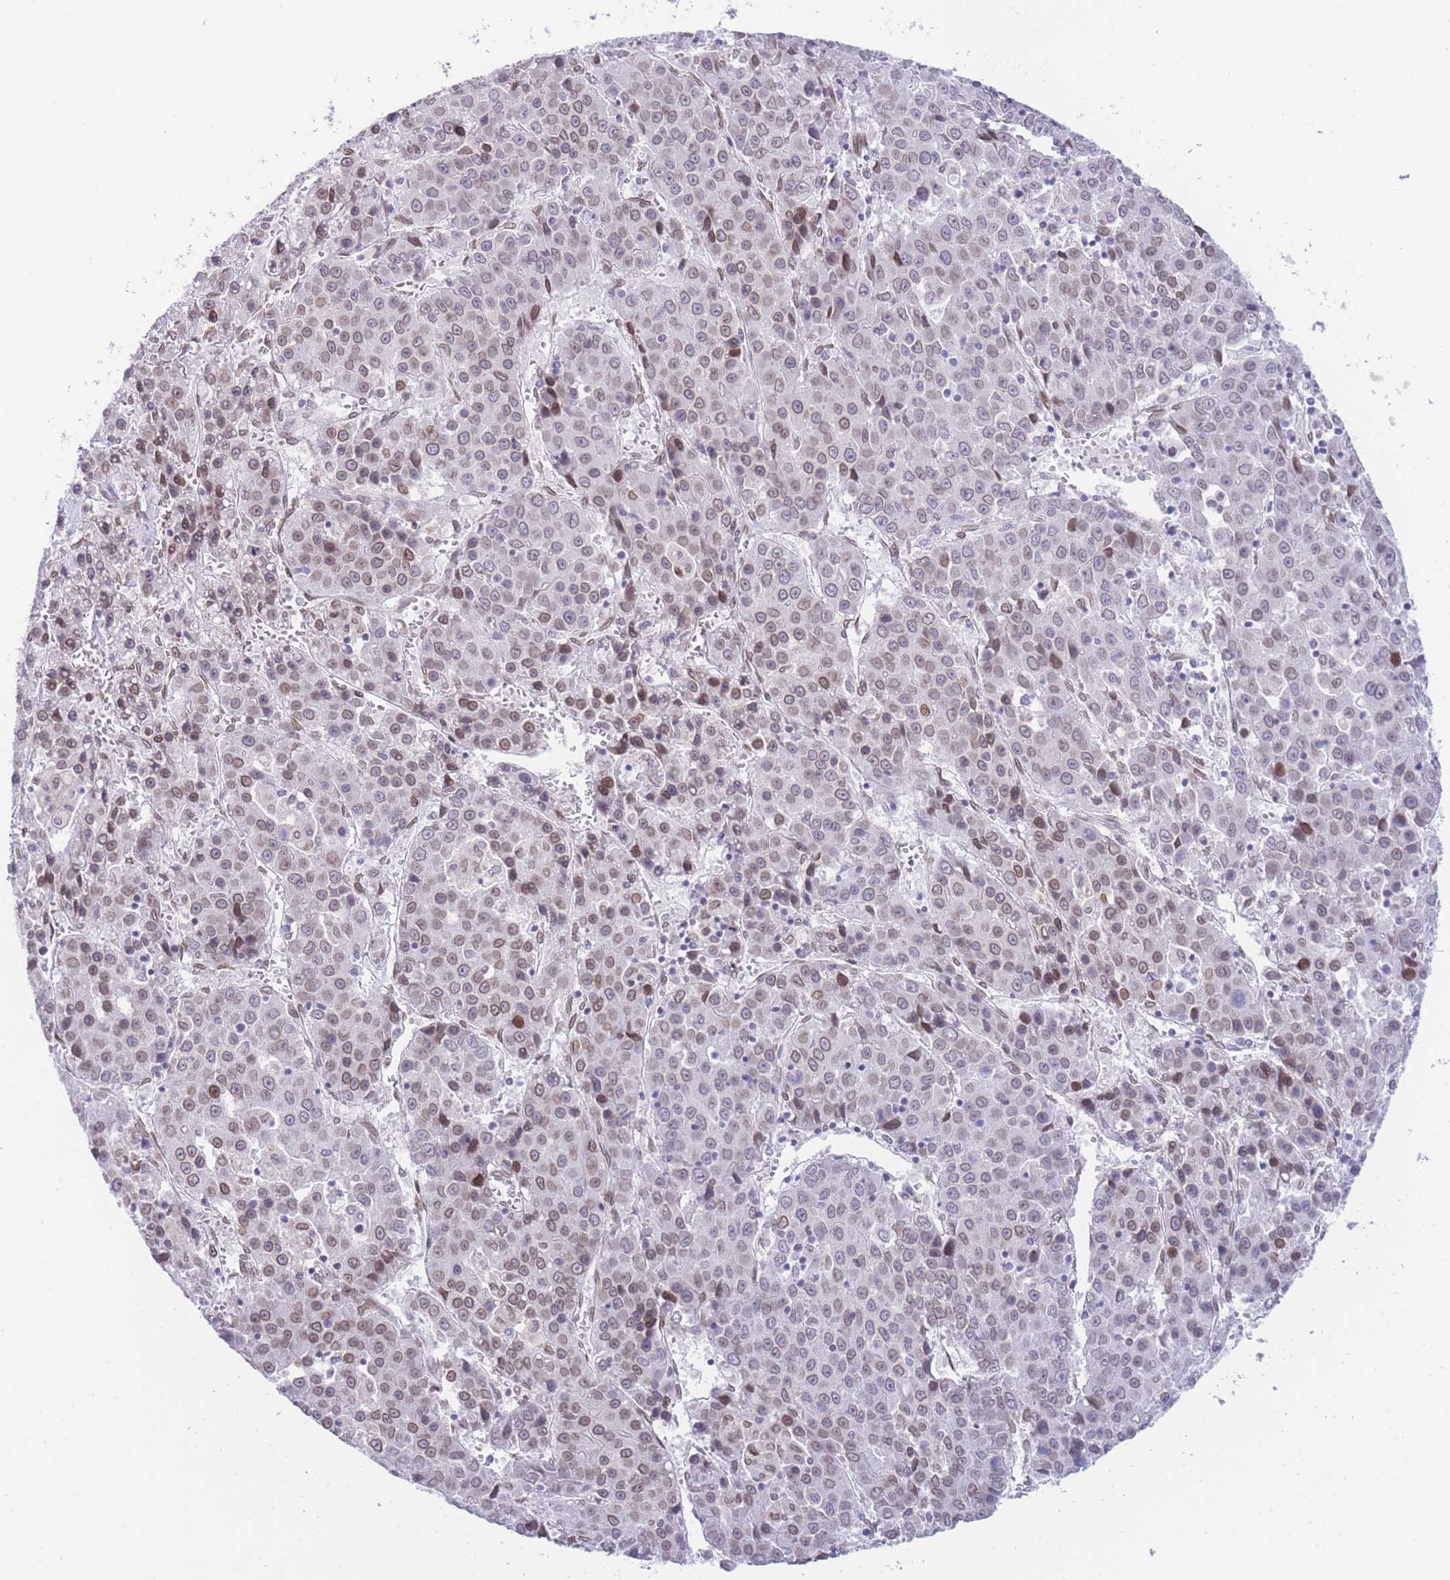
{"staining": {"intensity": "weak", "quantity": ">75%", "location": "nuclear"}, "tissue": "liver cancer", "cell_type": "Tumor cells", "image_type": "cancer", "snomed": [{"axis": "morphology", "description": "Carcinoma, Hepatocellular, NOS"}, {"axis": "topography", "description": "Liver"}], "caption": "The immunohistochemical stain labels weak nuclear staining in tumor cells of liver hepatocellular carcinoma tissue.", "gene": "OR10AD1", "patient": {"sex": "female", "age": 53}}